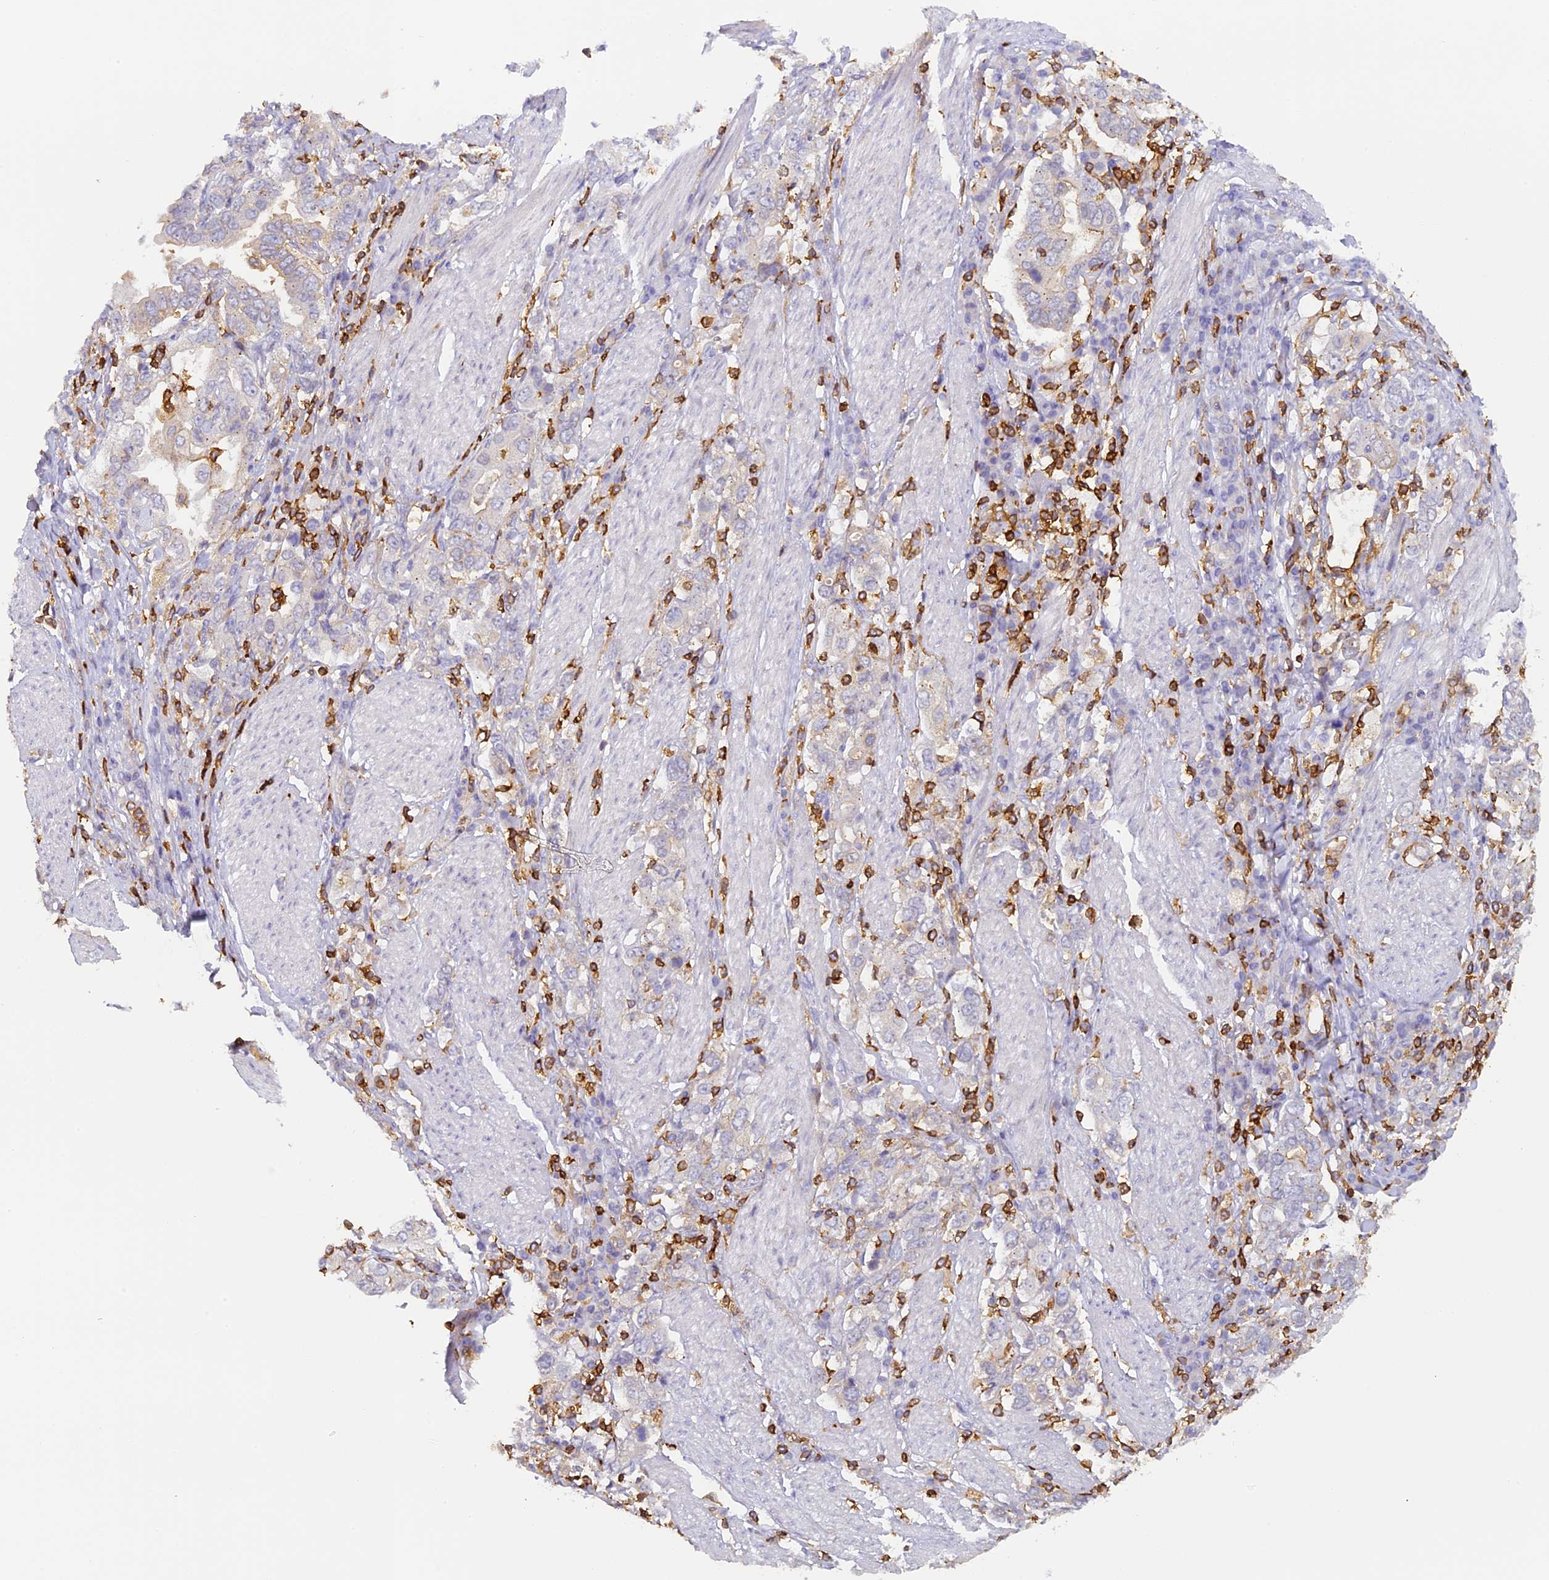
{"staining": {"intensity": "negative", "quantity": "none", "location": "none"}, "tissue": "stomach cancer", "cell_type": "Tumor cells", "image_type": "cancer", "snomed": [{"axis": "morphology", "description": "Adenocarcinoma, NOS"}, {"axis": "topography", "description": "Stomach, upper"}], "caption": "IHC of human stomach cancer (adenocarcinoma) displays no expression in tumor cells.", "gene": "FYB1", "patient": {"sex": "male", "age": 62}}